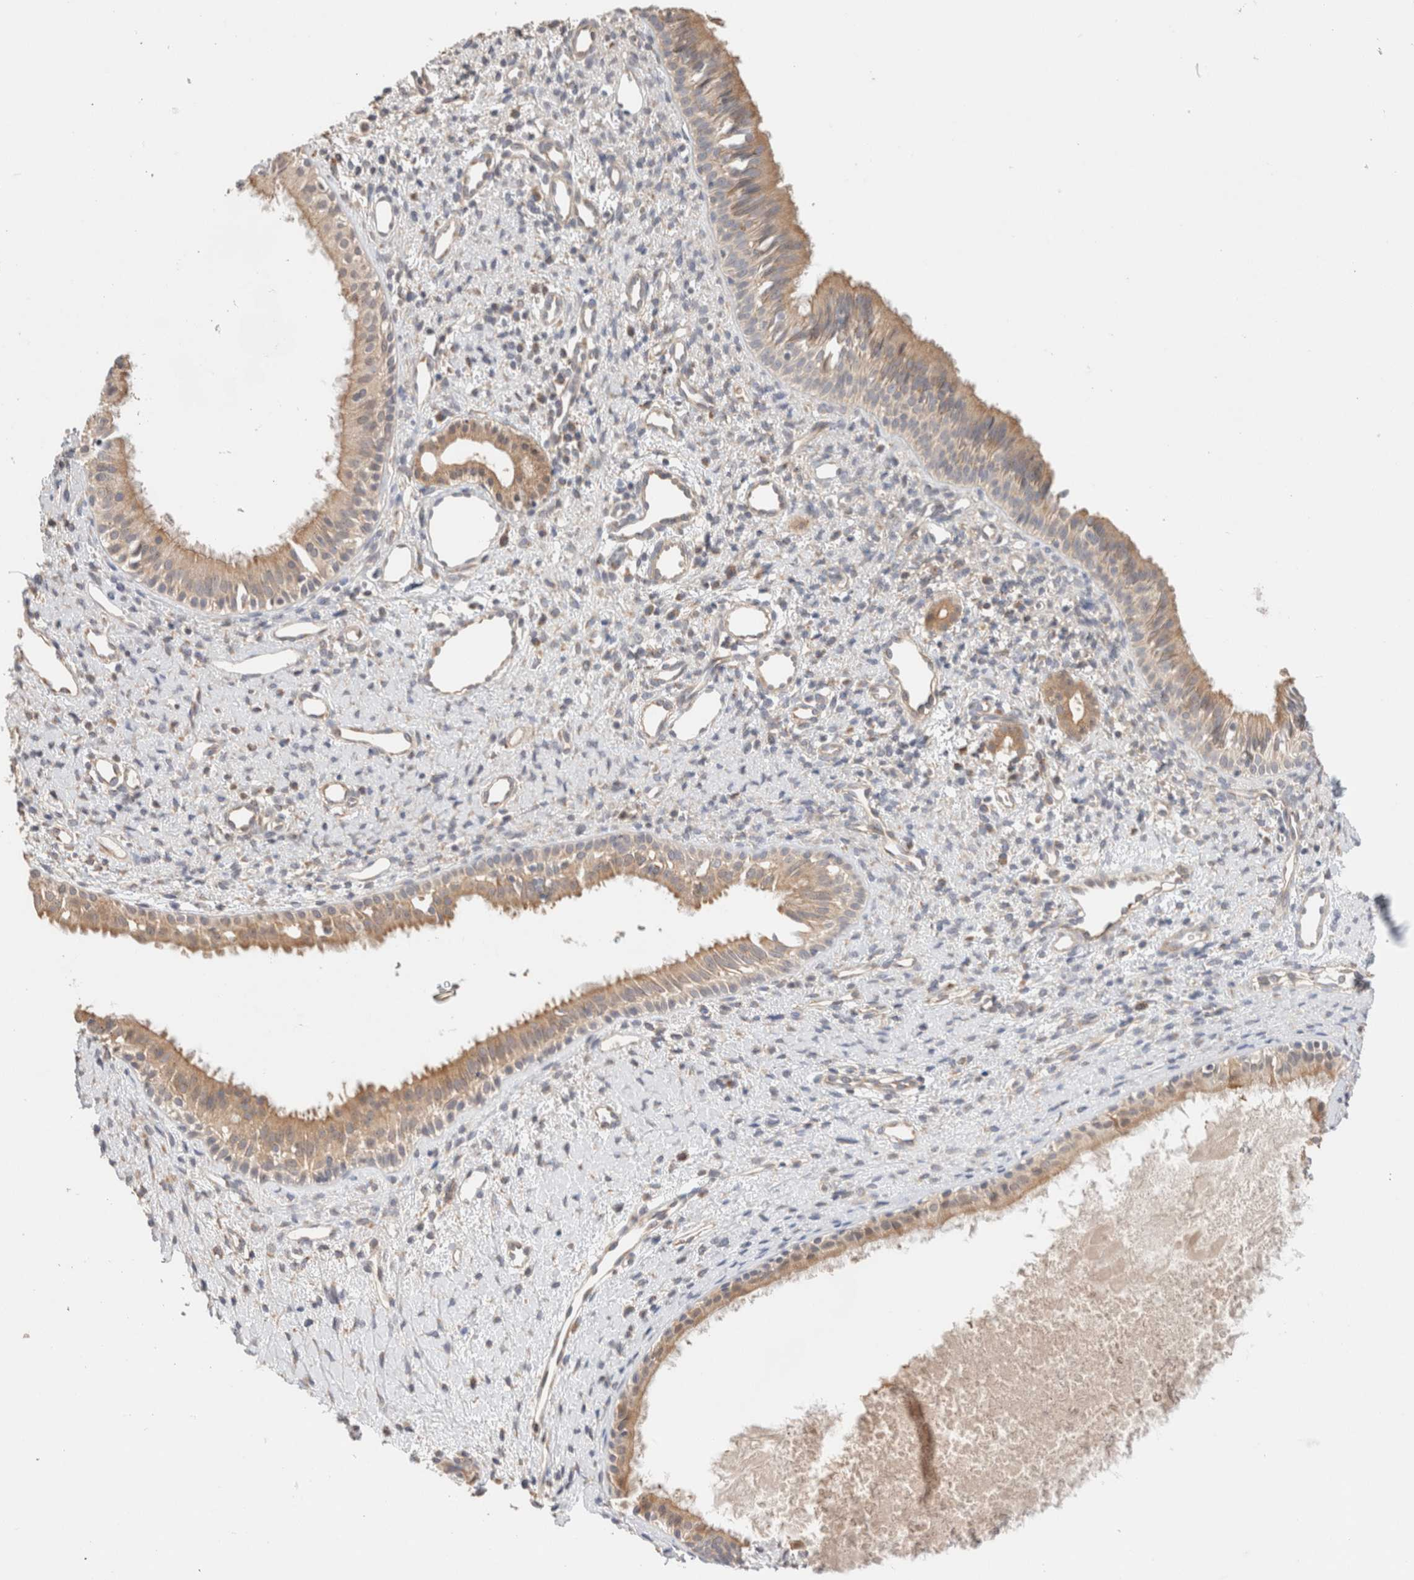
{"staining": {"intensity": "moderate", "quantity": ">75%", "location": "cytoplasmic/membranous"}, "tissue": "nasopharynx", "cell_type": "Respiratory epithelial cells", "image_type": "normal", "snomed": [{"axis": "morphology", "description": "Normal tissue, NOS"}, {"axis": "topography", "description": "Nasopharynx"}], "caption": "Protein staining reveals moderate cytoplasmic/membranous positivity in approximately >75% of respiratory epithelial cells in normal nasopharynx. The staining is performed using DAB brown chromogen to label protein expression. The nuclei are counter-stained blue using hematoxylin.", "gene": "CA13", "patient": {"sex": "male", "age": 22}}